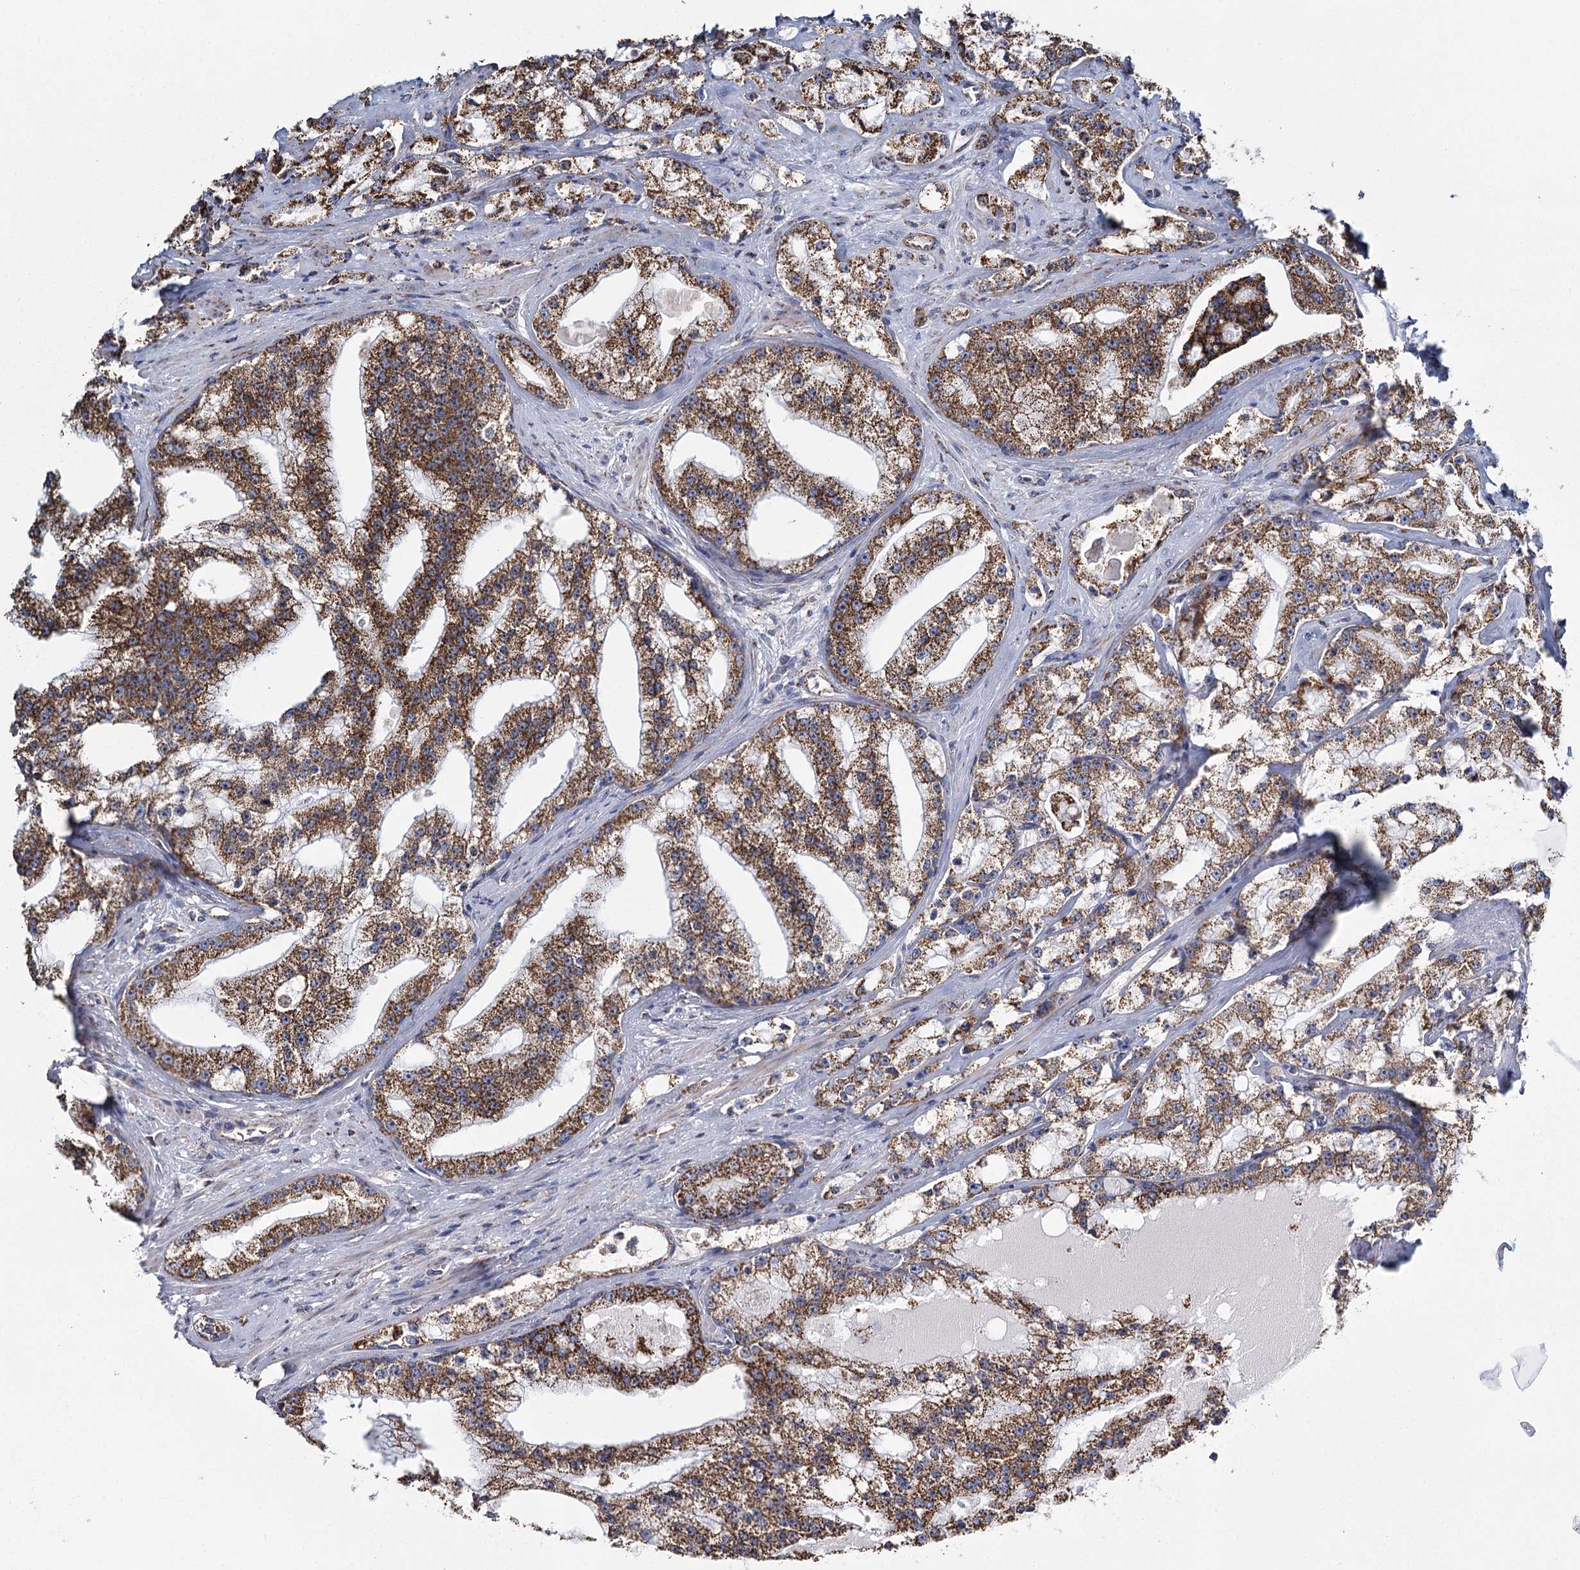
{"staining": {"intensity": "strong", "quantity": ">75%", "location": "cytoplasmic/membranous"}, "tissue": "prostate cancer", "cell_type": "Tumor cells", "image_type": "cancer", "snomed": [{"axis": "morphology", "description": "Adenocarcinoma, High grade"}, {"axis": "topography", "description": "Prostate"}], "caption": "Human prostate high-grade adenocarcinoma stained for a protein (brown) reveals strong cytoplasmic/membranous positive staining in approximately >75% of tumor cells.", "gene": "MRPL44", "patient": {"sex": "male", "age": 64}}